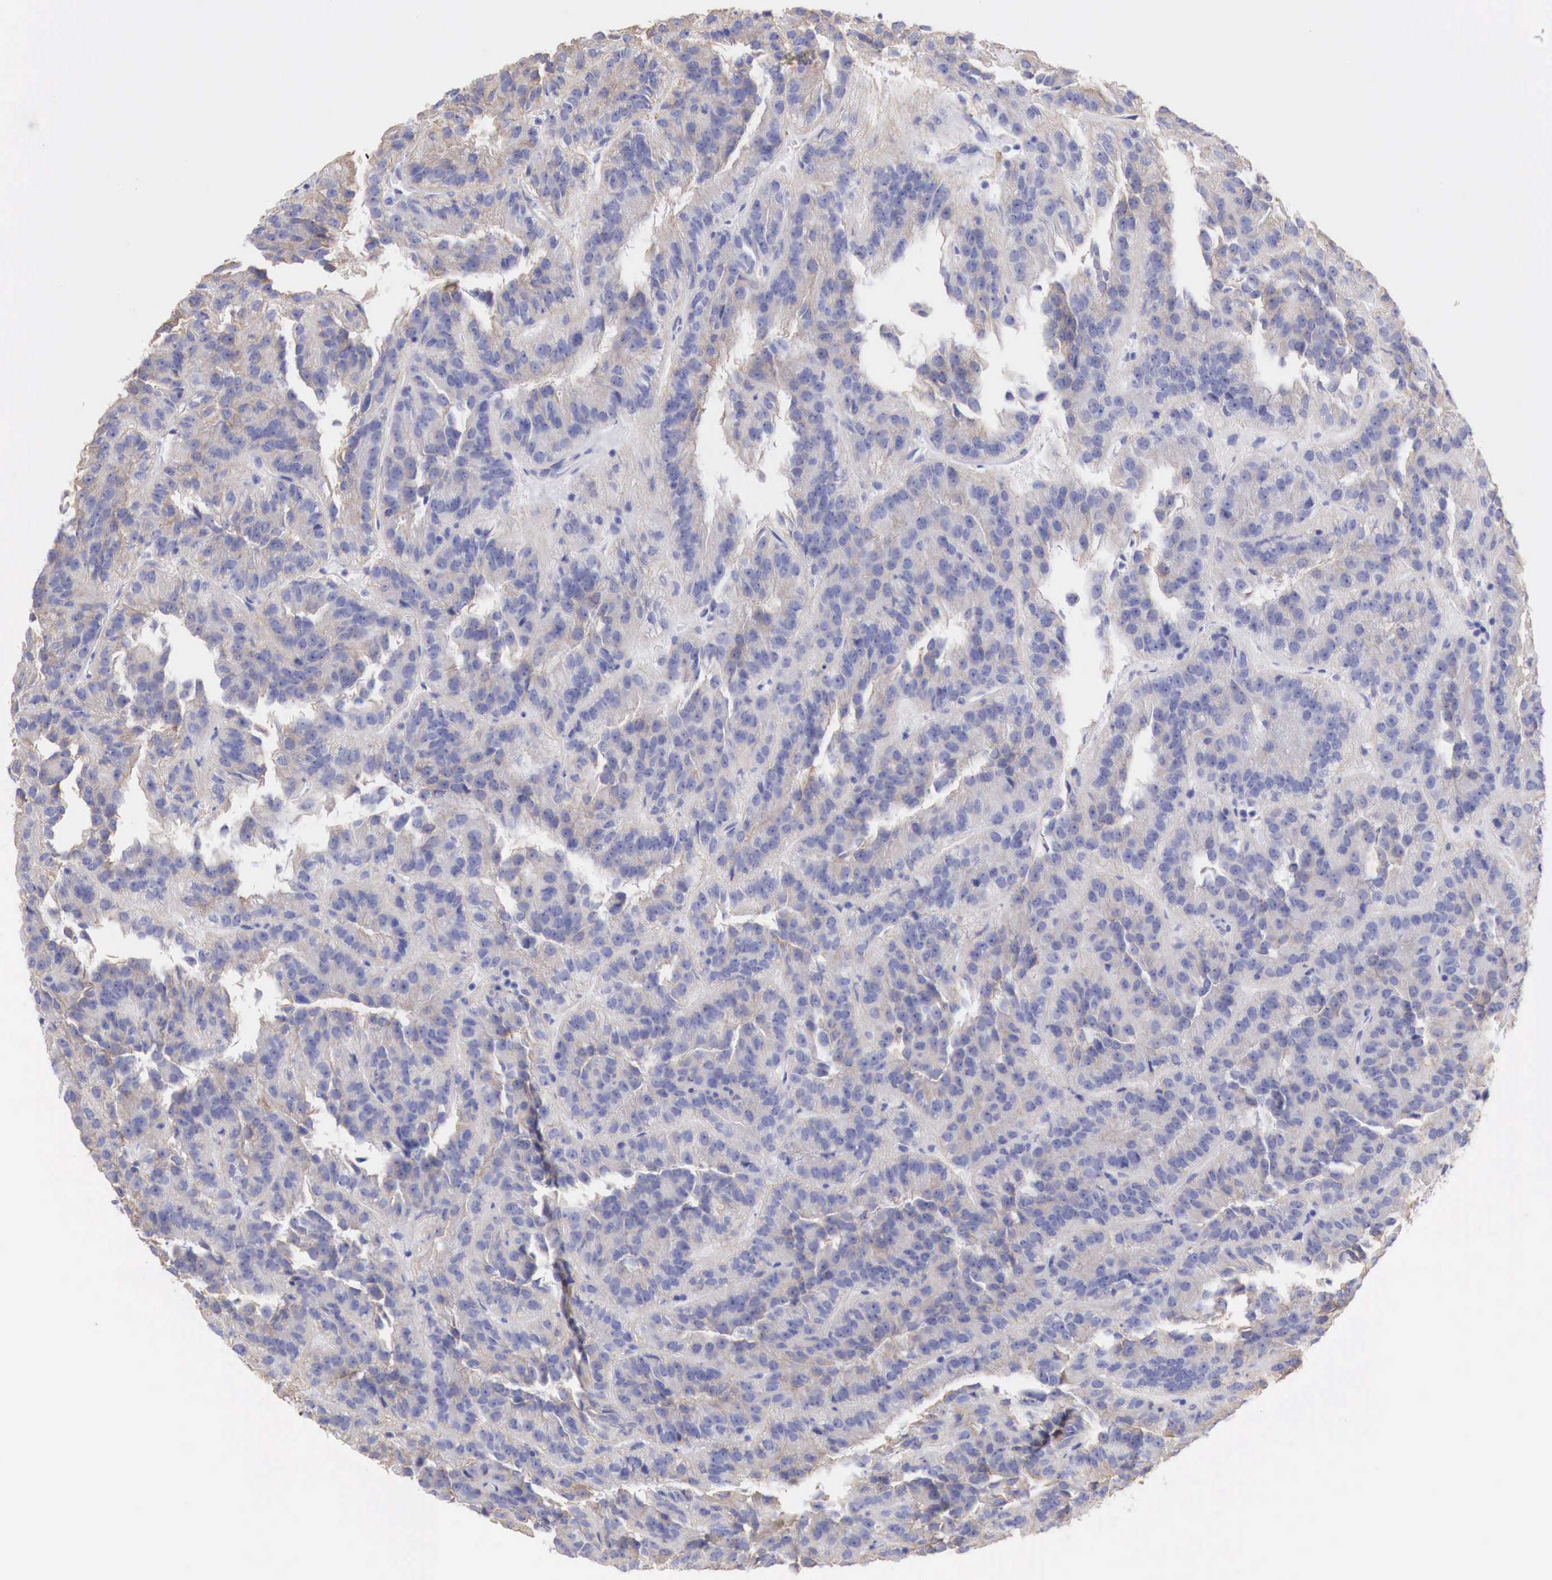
{"staining": {"intensity": "weak", "quantity": ">75%", "location": "cytoplasmic/membranous"}, "tissue": "renal cancer", "cell_type": "Tumor cells", "image_type": "cancer", "snomed": [{"axis": "morphology", "description": "Adenocarcinoma, NOS"}, {"axis": "topography", "description": "Kidney"}], "caption": "Adenocarcinoma (renal) tissue reveals weak cytoplasmic/membranous staining in about >75% of tumor cells", "gene": "TPM1", "patient": {"sex": "male", "age": 46}}